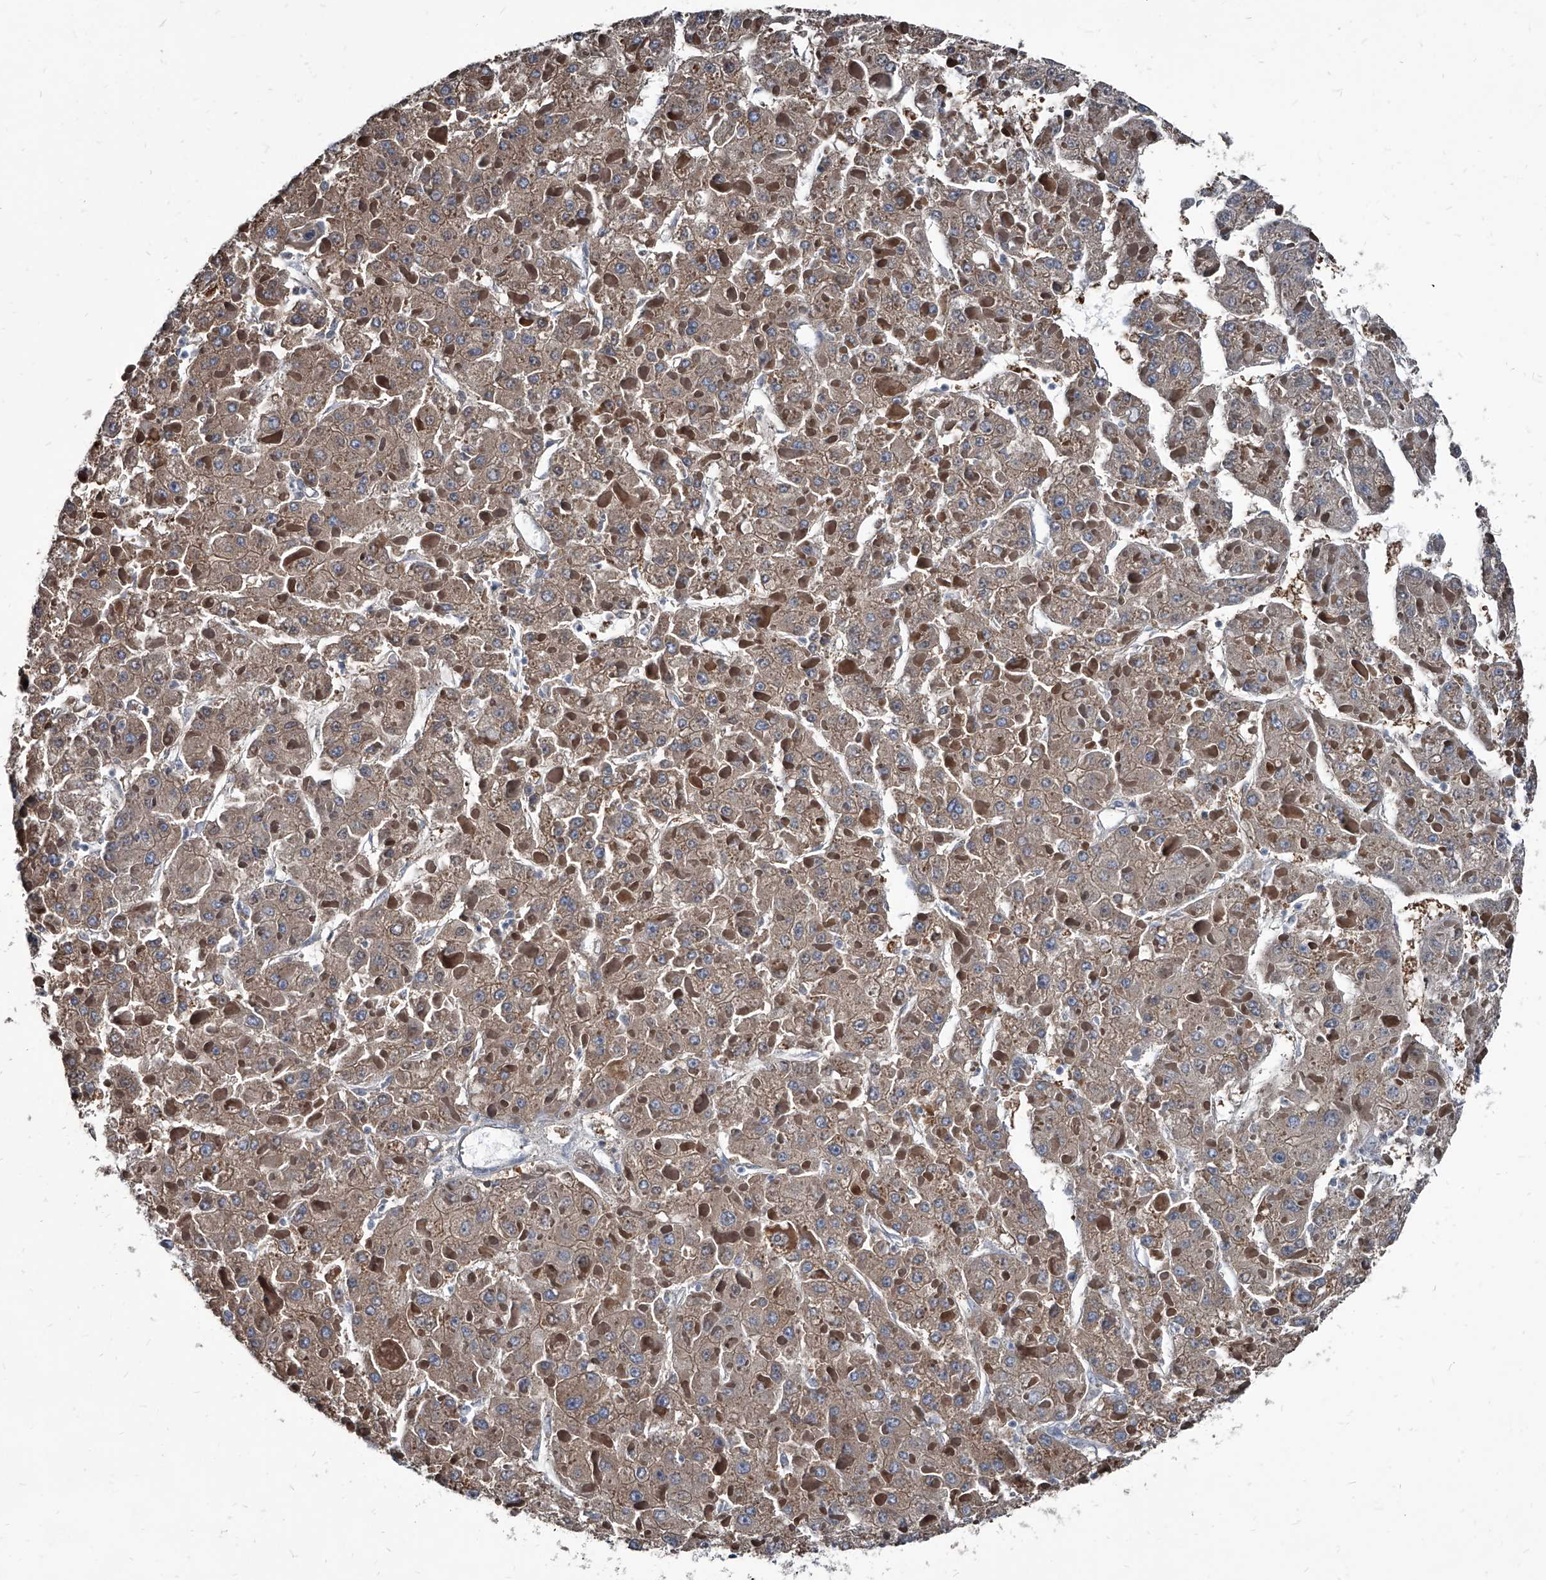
{"staining": {"intensity": "weak", "quantity": "25%-75%", "location": "cytoplasmic/membranous"}, "tissue": "liver cancer", "cell_type": "Tumor cells", "image_type": "cancer", "snomed": [{"axis": "morphology", "description": "Carcinoma, Hepatocellular, NOS"}, {"axis": "topography", "description": "Liver"}], "caption": "IHC of hepatocellular carcinoma (liver) displays low levels of weak cytoplasmic/membranous expression in approximately 25%-75% of tumor cells.", "gene": "PGLYRP3", "patient": {"sex": "female", "age": 73}}